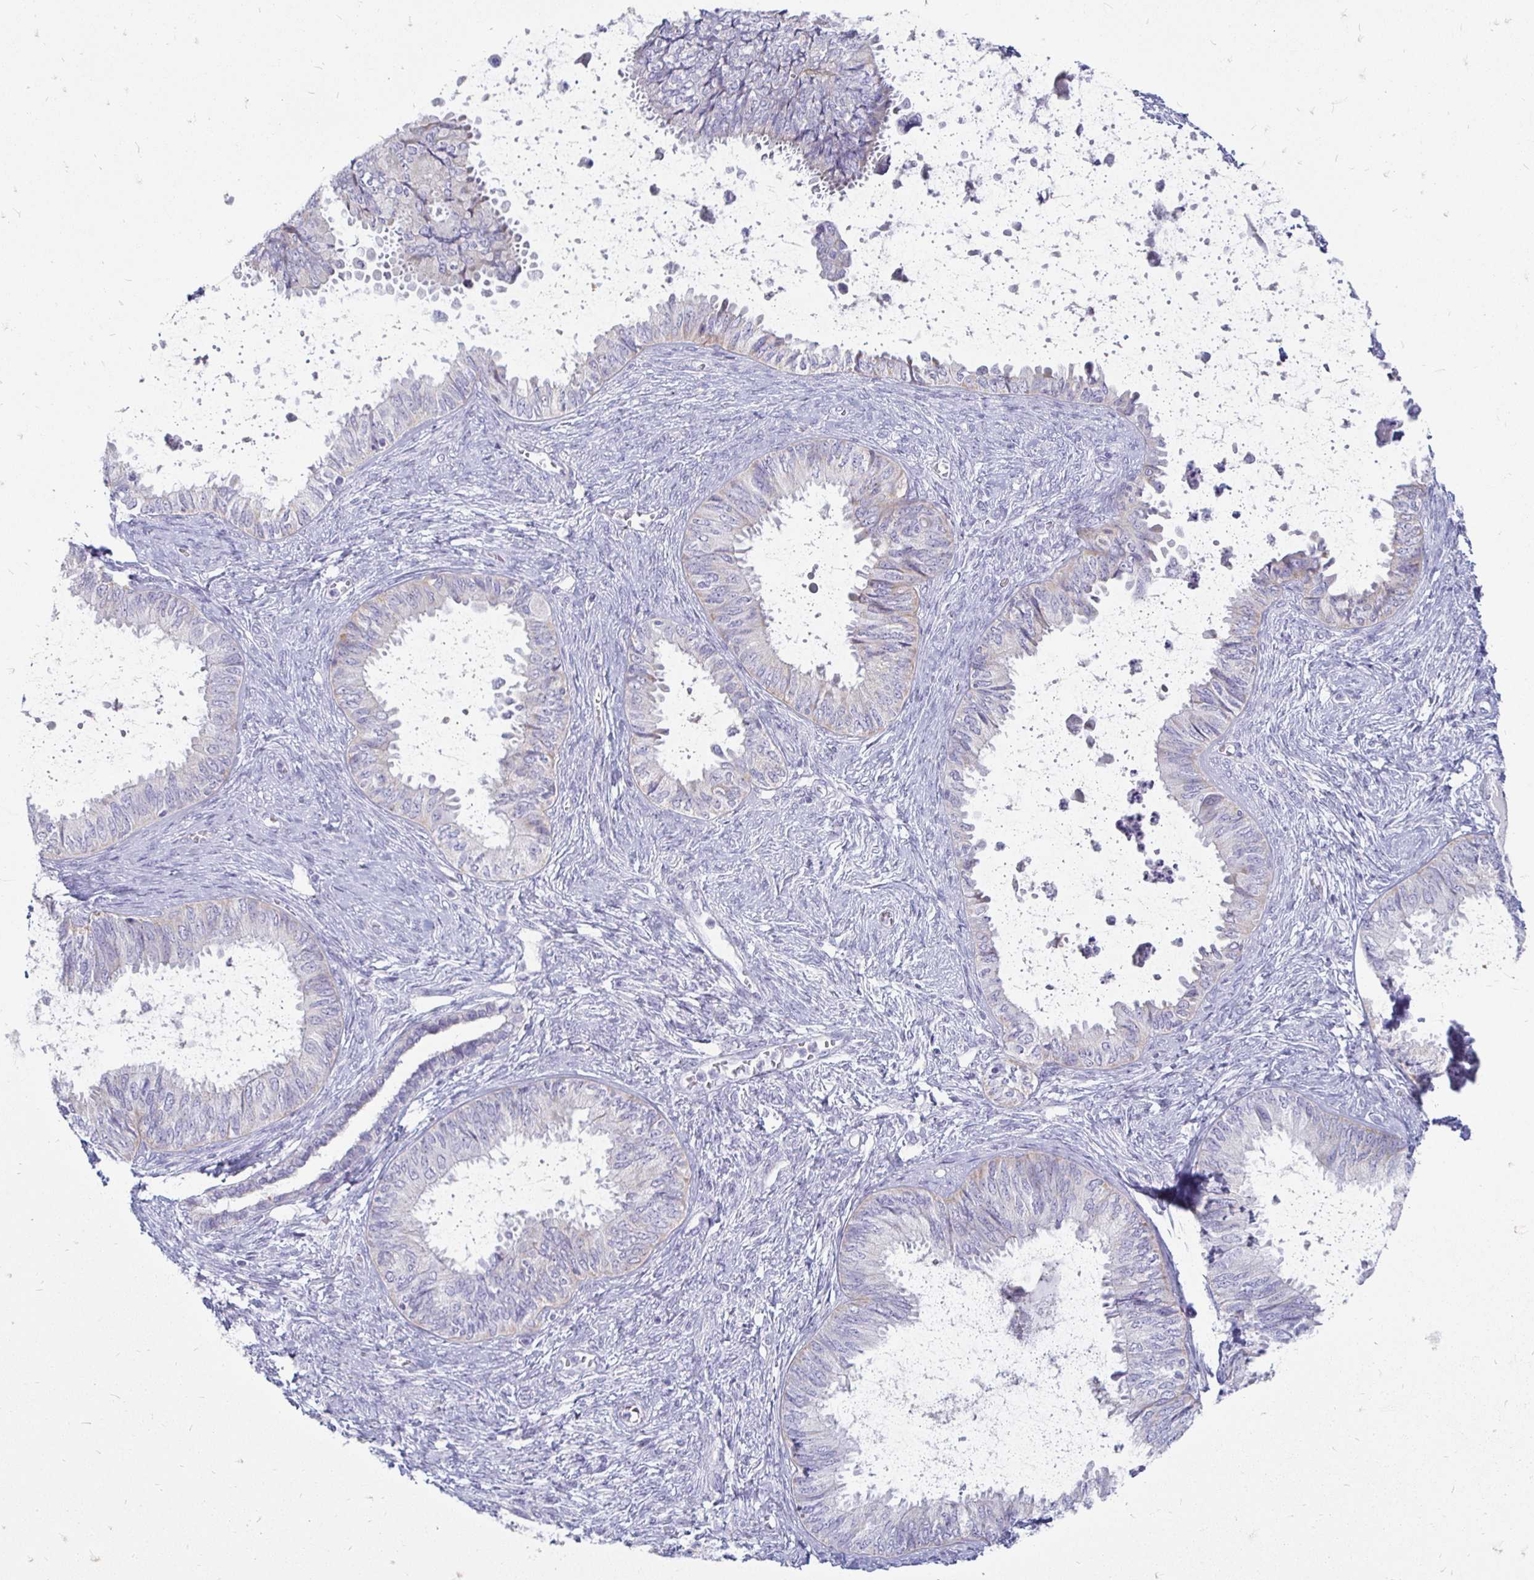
{"staining": {"intensity": "negative", "quantity": "none", "location": "none"}, "tissue": "ovarian cancer", "cell_type": "Tumor cells", "image_type": "cancer", "snomed": [{"axis": "morphology", "description": "Carcinoma, endometroid"}, {"axis": "topography", "description": "Ovary"}], "caption": "Endometroid carcinoma (ovarian) stained for a protein using immunohistochemistry exhibits no staining tumor cells.", "gene": "PEG10", "patient": {"sex": "female", "age": 70}}